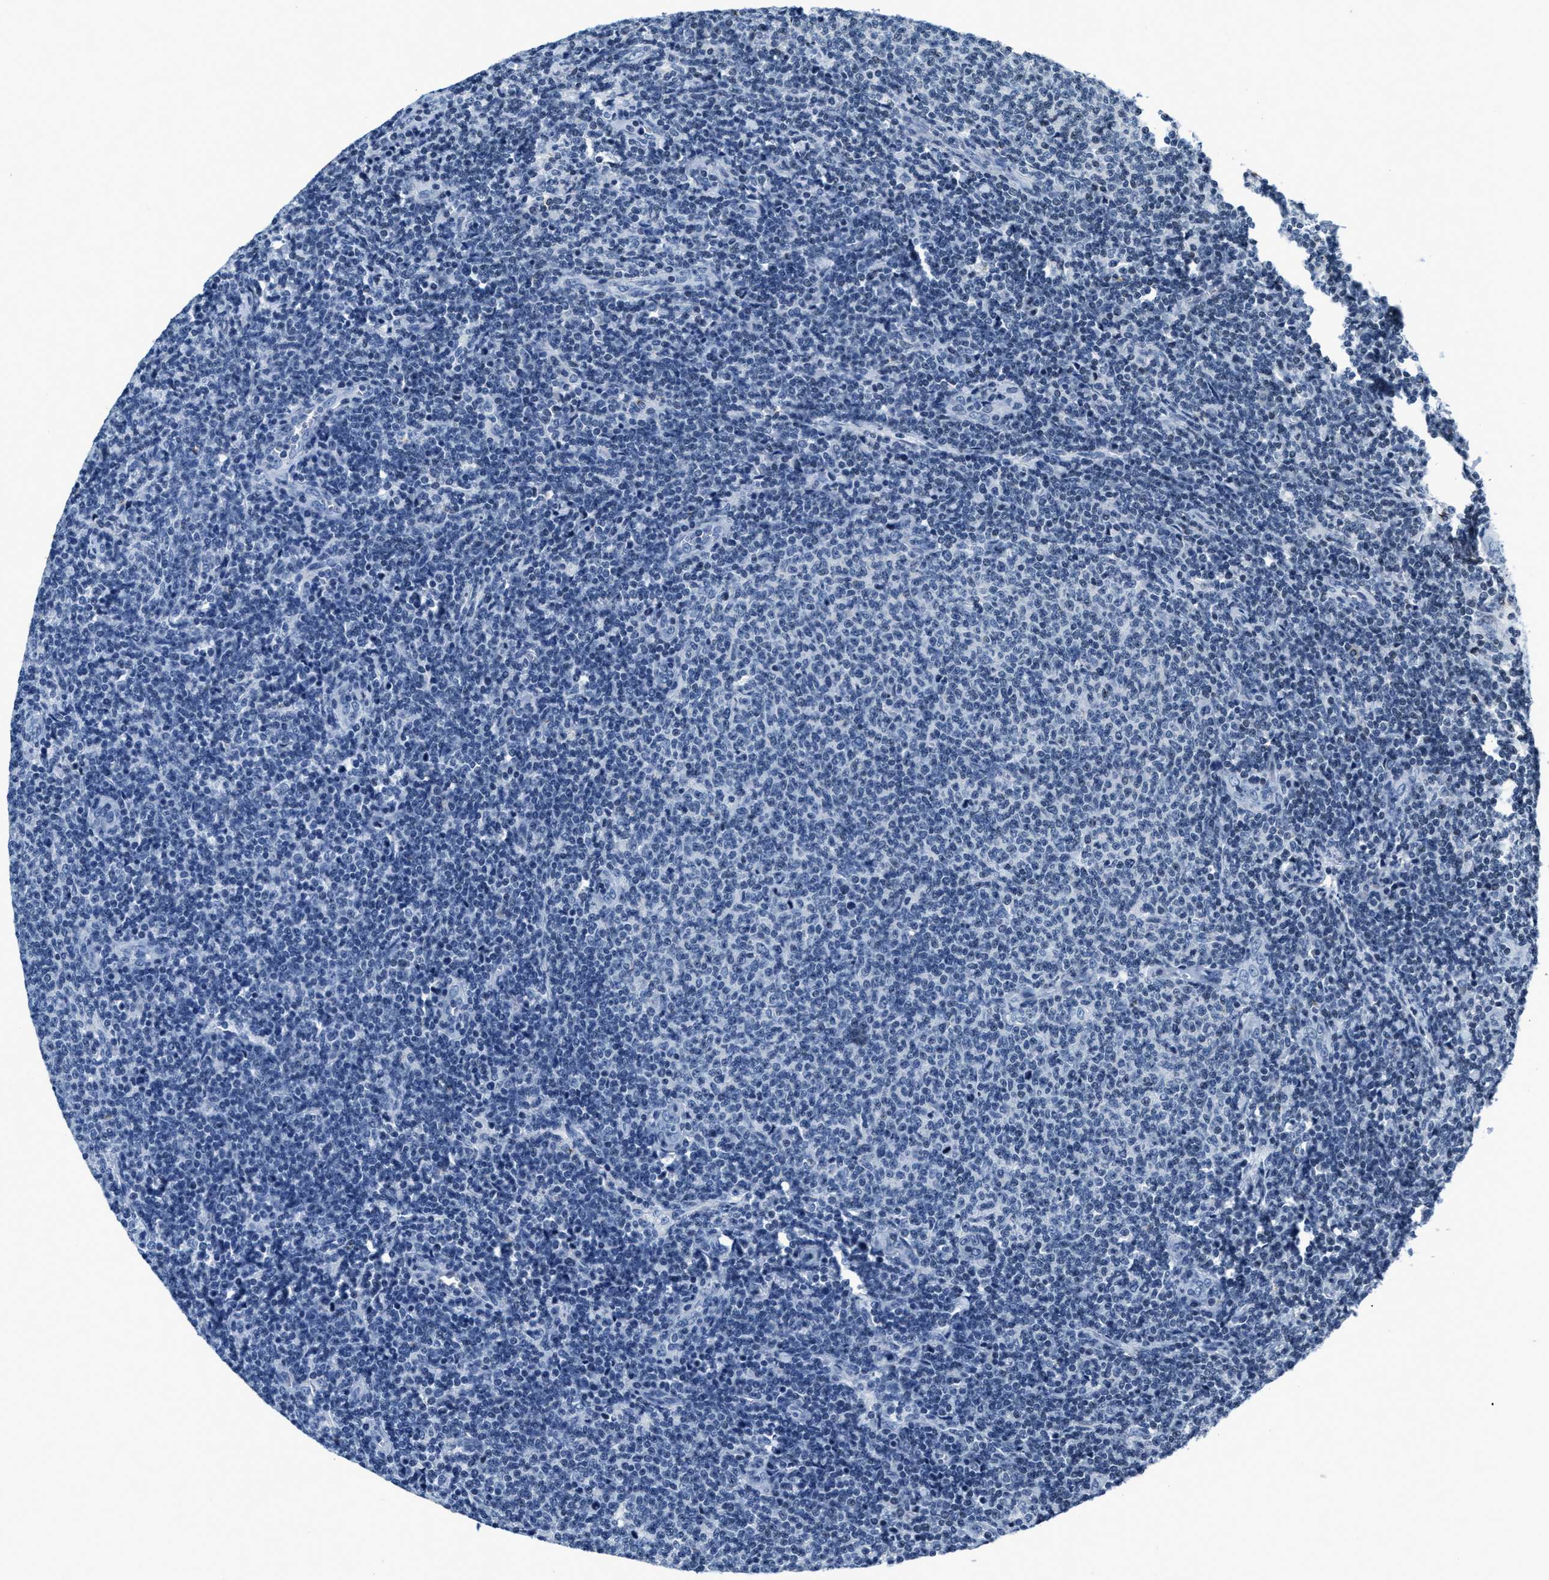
{"staining": {"intensity": "negative", "quantity": "none", "location": "none"}, "tissue": "lymphoma", "cell_type": "Tumor cells", "image_type": "cancer", "snomed": [{"axis": "morphology", "description": "Malignant lymphoma, non-Hodgkin's type, Low grade"}, {"axis": "topography", "description": "Lymph node"}], "caption": "A photomicrograph of human lymphoma is negative for staining in tumor cells.", "gene": "ASZ1", "patient": {"sex": "male", "age": 66}}